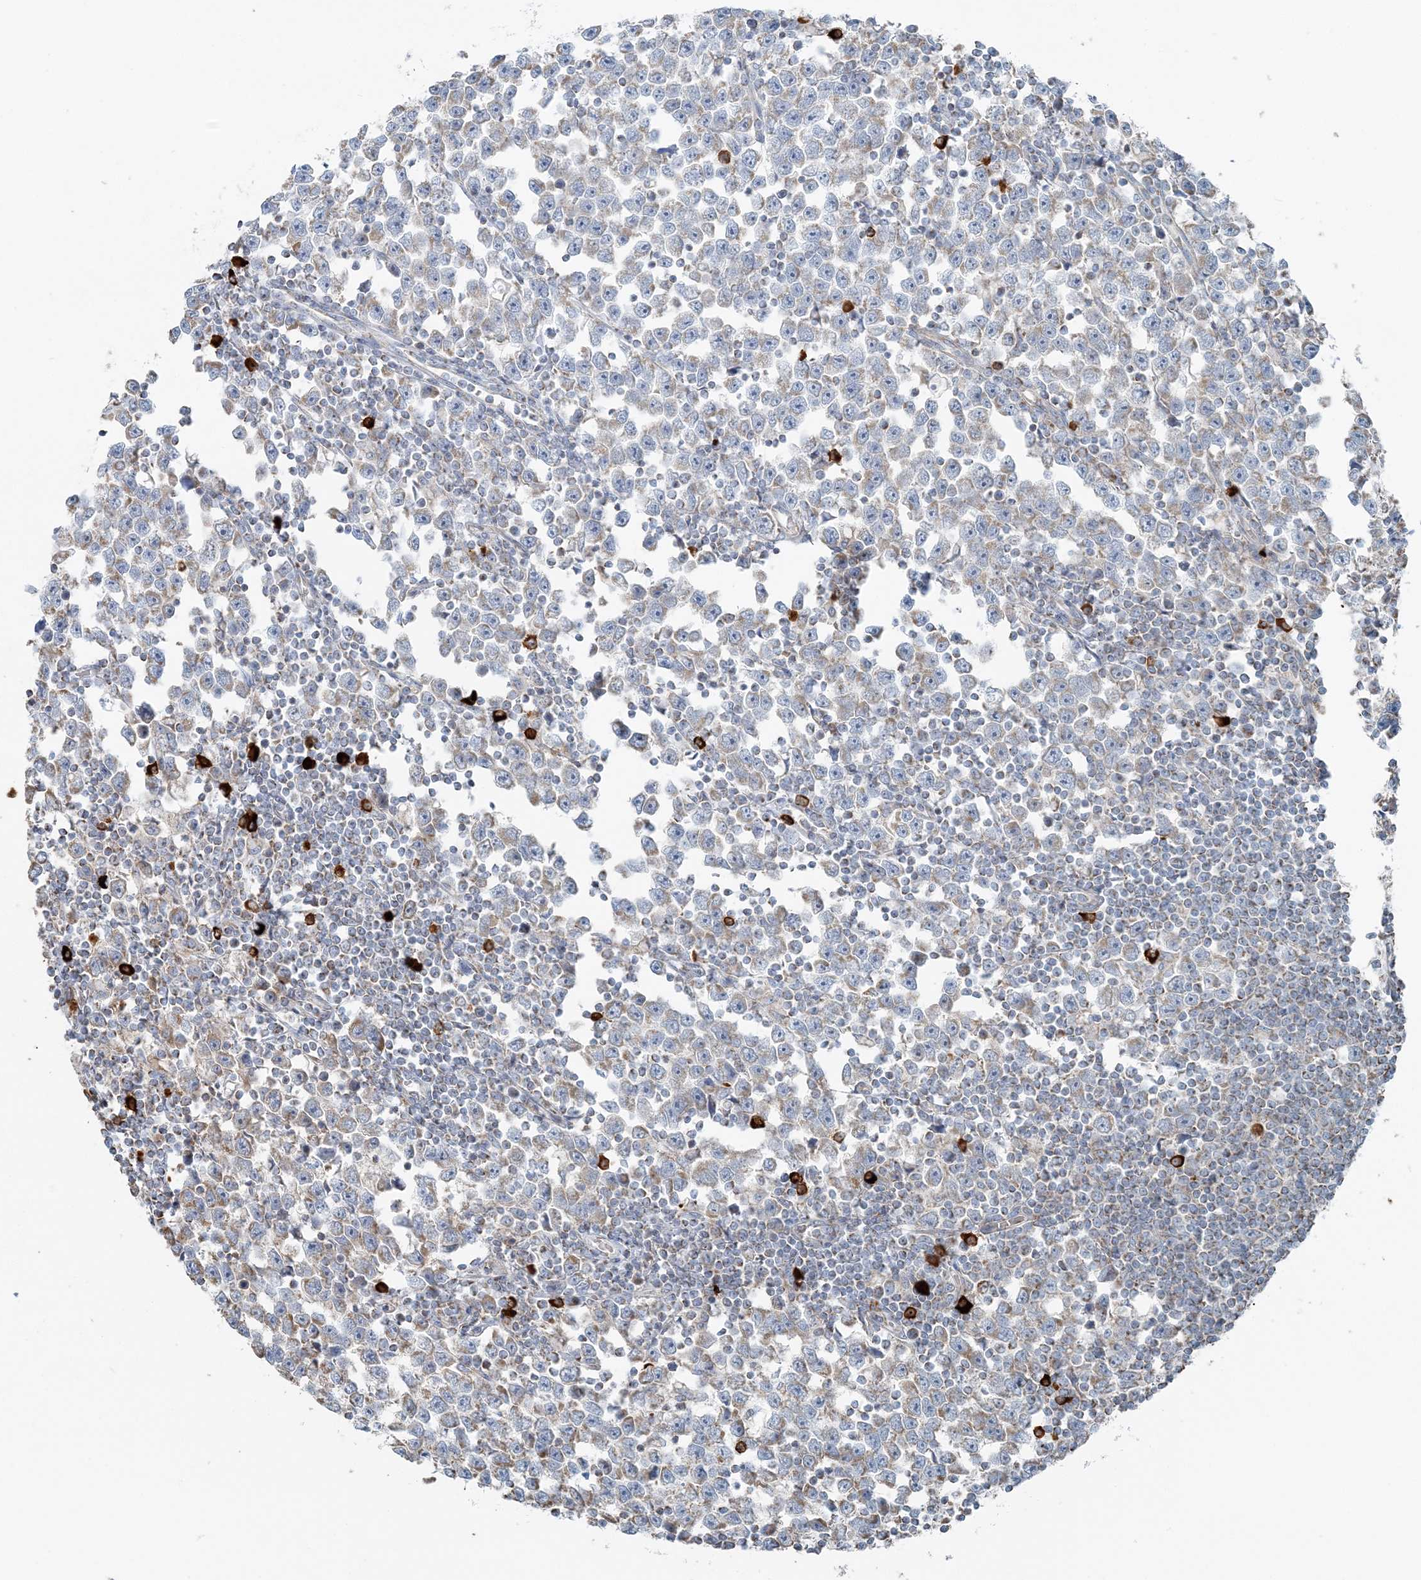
{"staining": {"intensity": "weak", "quantity": "<25%", "location": "cytoplasmic/membranous"}, "tissue": "testis cancer", "cell_type": "Tumor cells", "image_type": "cancer", "snomed": [{"axis": "morphology", "description": "Normal tissue, NOS"}, {"axis": "morphology", "description": "Seminoma, NOS"}, {"axis": "topography", "description": "Testis"}], "caption": "Tumor cells show no significant protein positivity in testis seminoma. Nuclei are stained in blue.", "gene": "SLC22A16", "patient": {"sex": "male", "age": 43}}